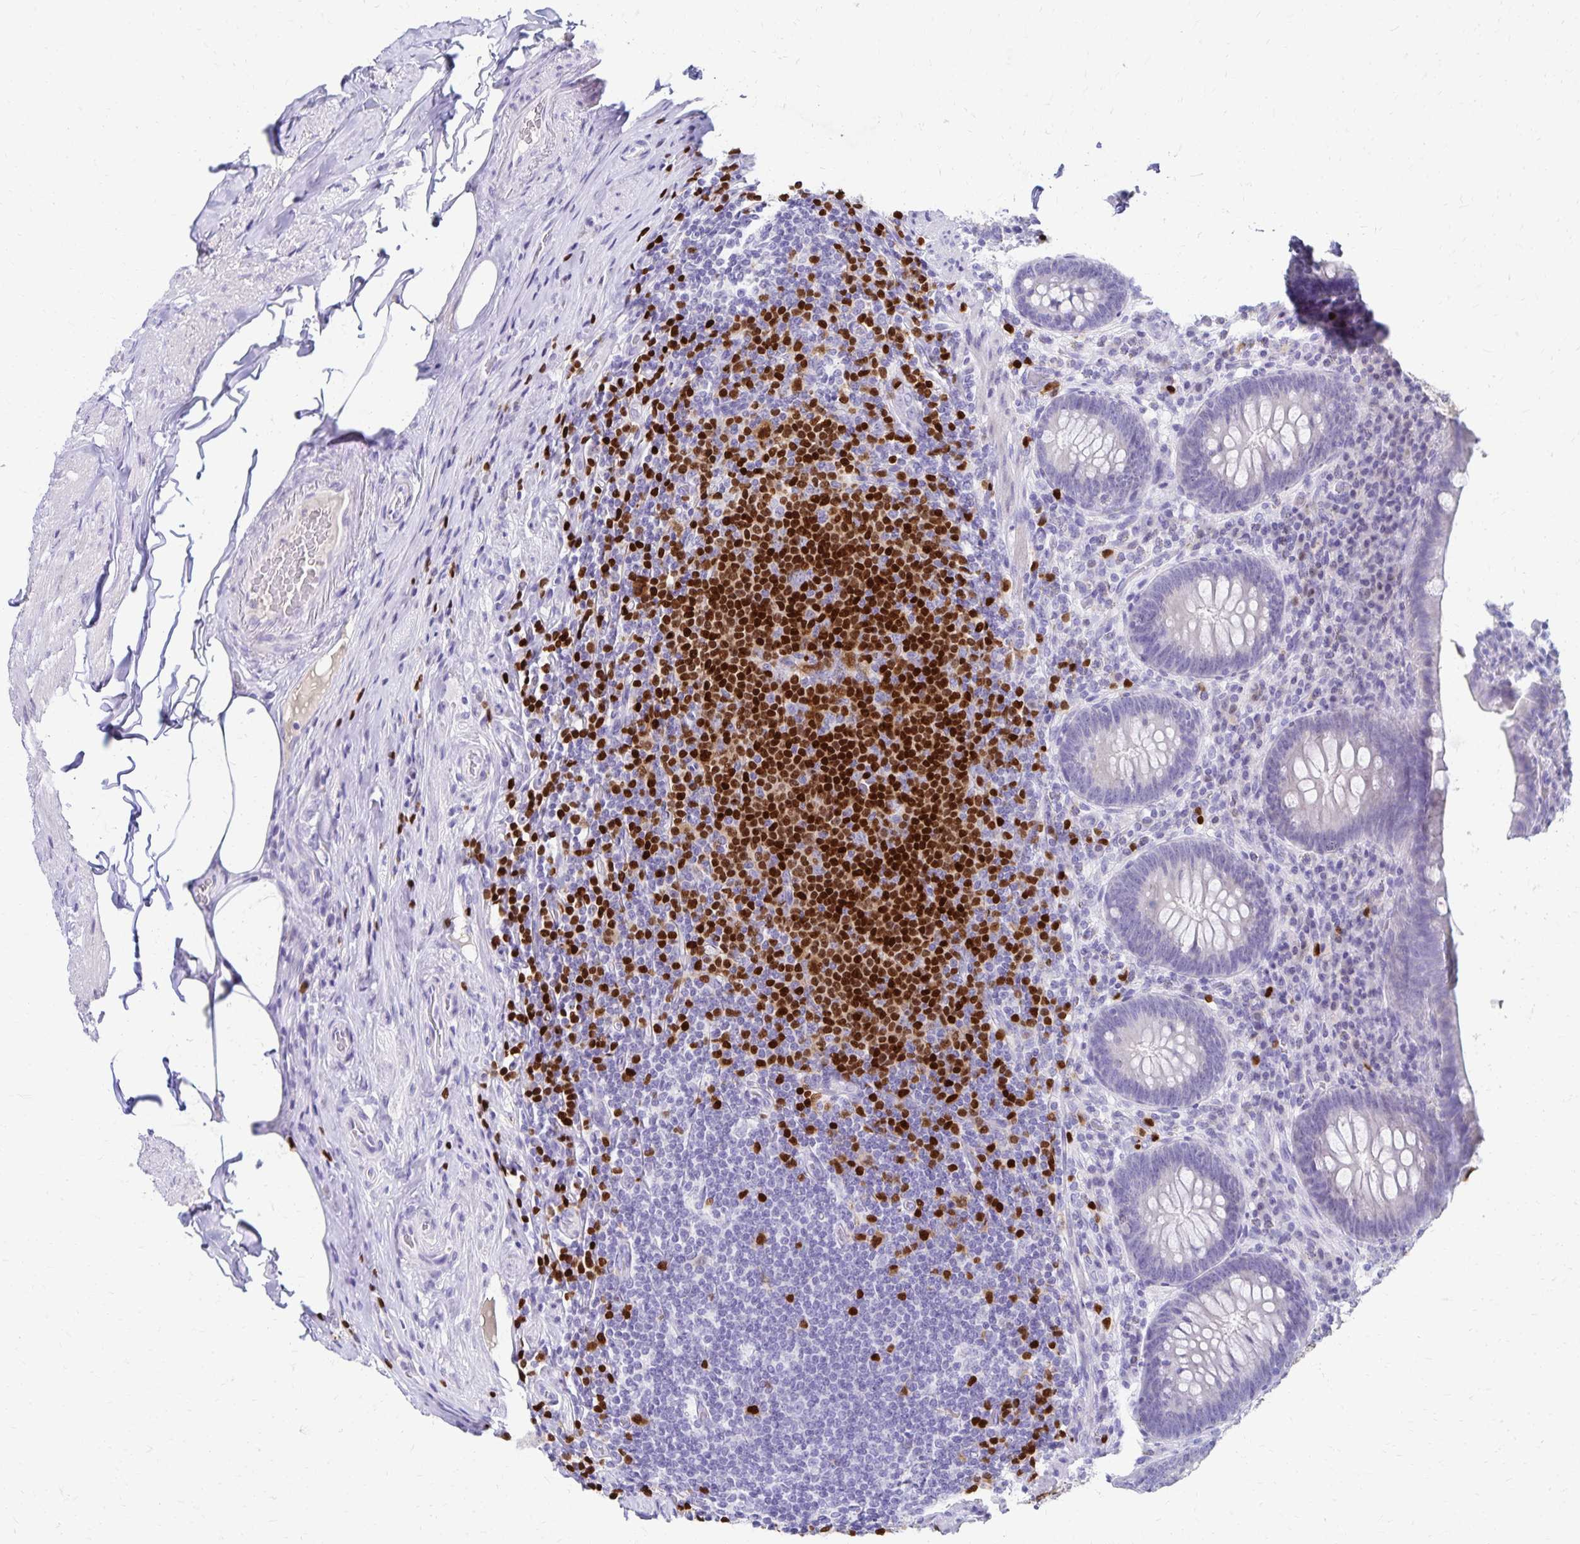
{"staining": {"intensity": "negative", "quantity": "none", "location": "none"}, "tissue": "appendix", "cell_type": "Glandular cells", "image_type": "normal", "snomed": [{"axis": "morphology", "description": "Normal tissue, NOS"}, {"axis": "topography", "description": "Appendix"}], "caption": "Immunohistochemical staining of normal appendix demonstrates no significant staining in glandular cells.", "gene": "PAX5", "patient": {"sex": "male", "age": 71}}